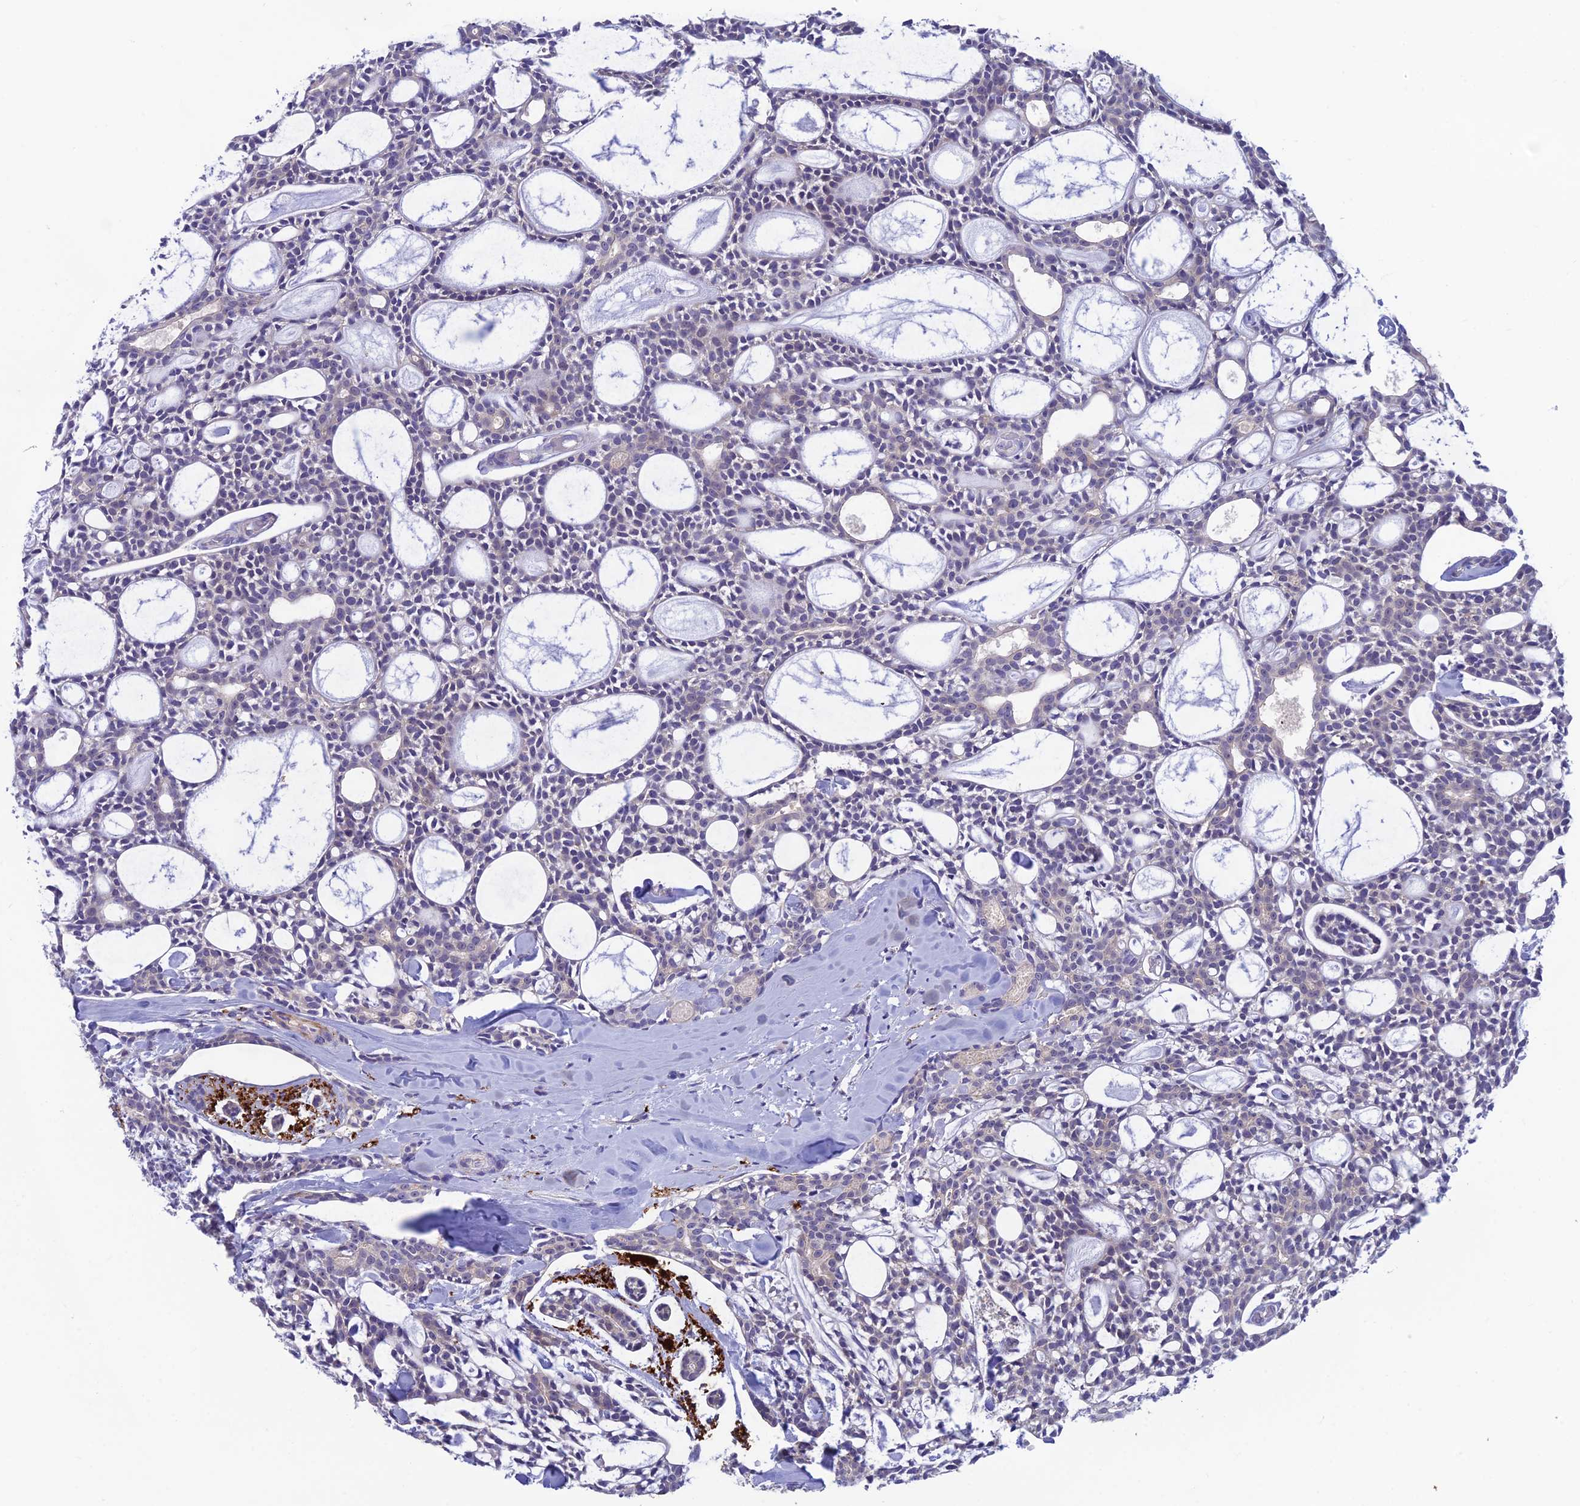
{"staining": {"intensity": "negative", "quantity": "none", "location": "none"}, "tissue": "head and neck cancer", "cell_type": "Tumor cells", "image_type": "cancer", "snomed": [{"axis": "morphology", "description": "Adenocarcinoma, NOS"}, {"axis": "topography", "description": "Salivary gland"}, {"axis": "topography", "description": "Head-Neck"}], "caption": "Photomicrograph shows no significant protein staining in tumor cells of head and neck cancer (adenocarcinoma).", "gene": "XPO7", "patient": {"sex": "male", "age": 55}}